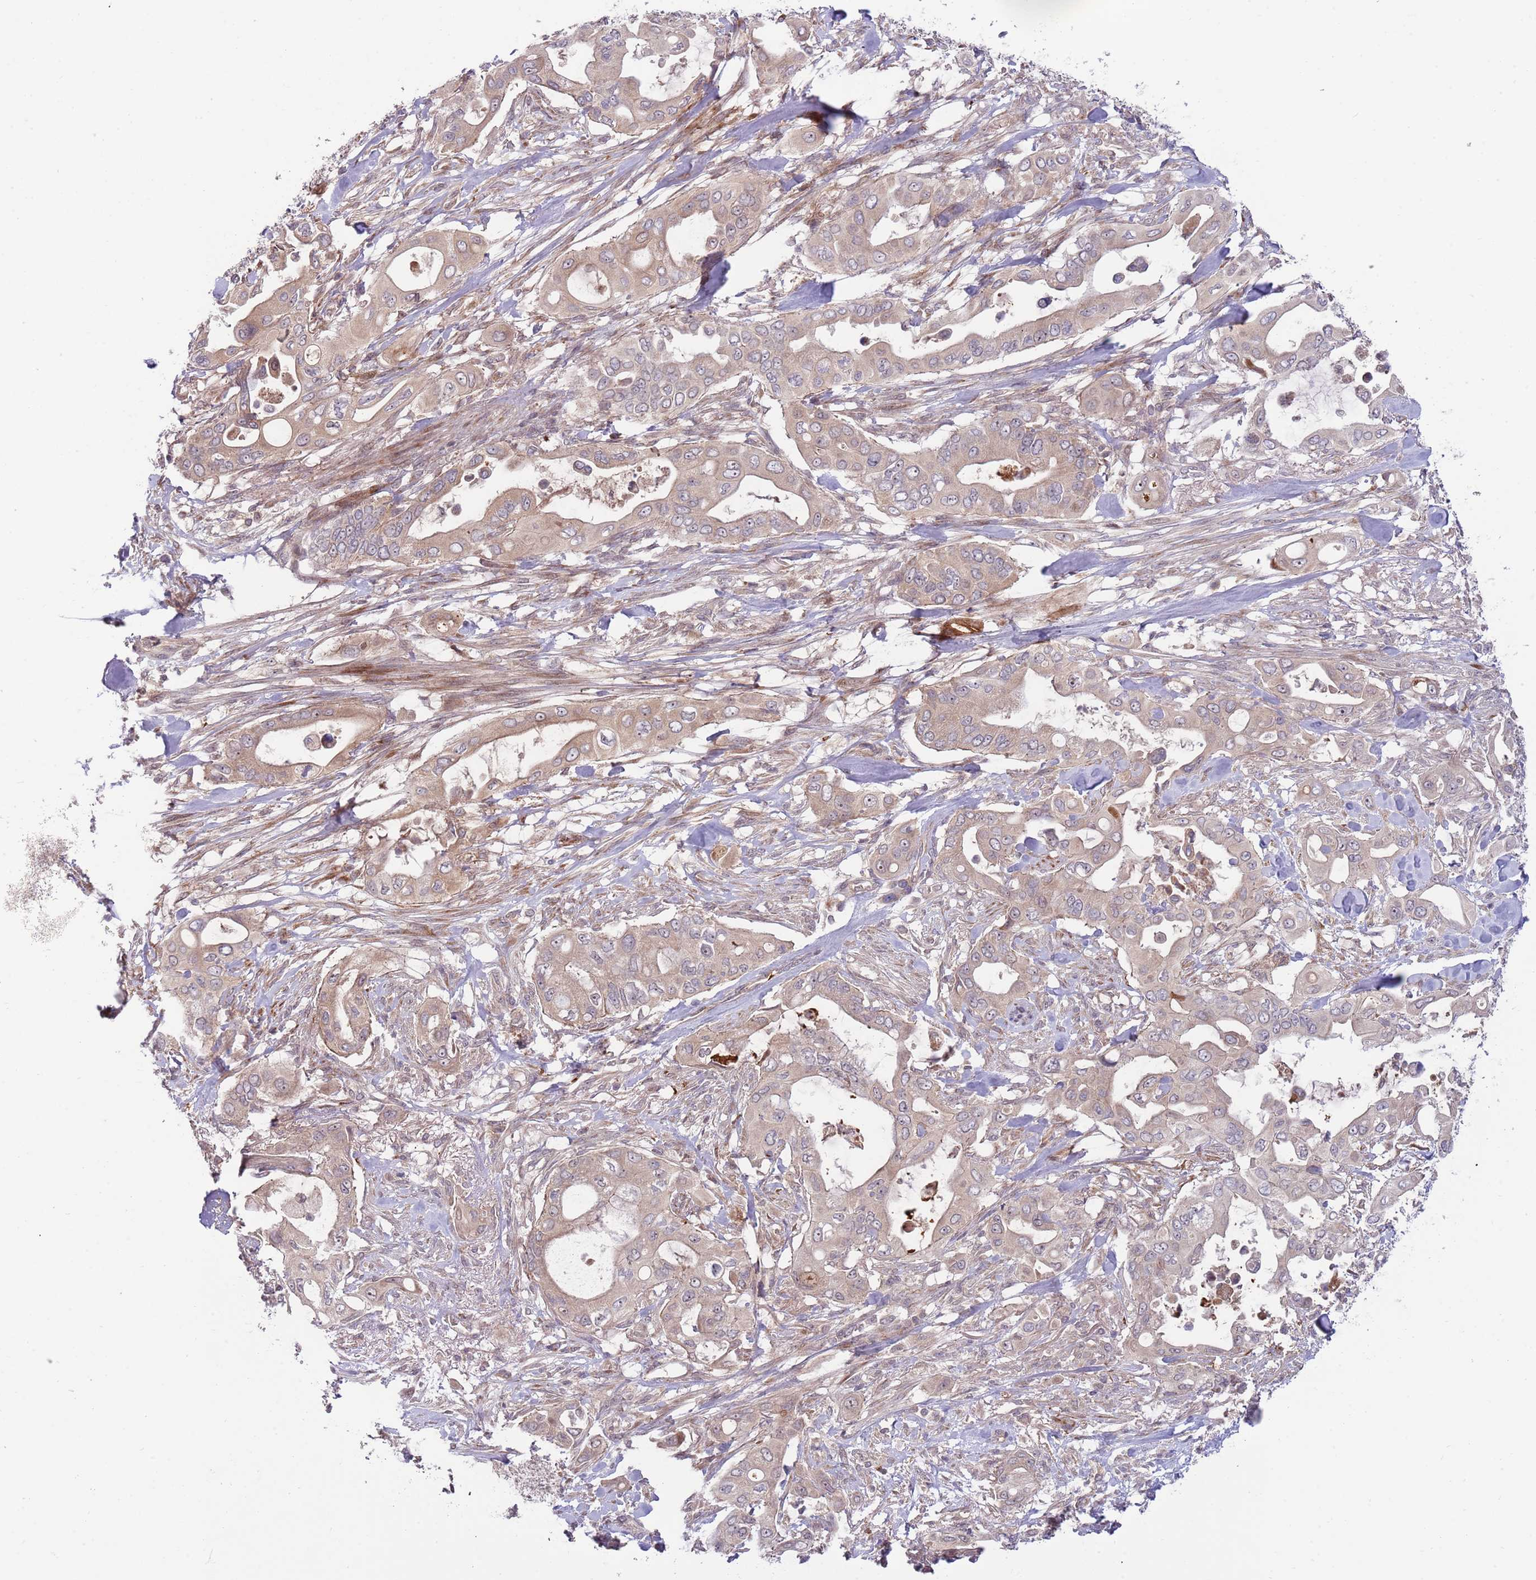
{"staining": {"intensity": "weak", "quantity": "25%-75%", "location": "cytoplasmic/membranous"}, "tissue": "pancreatic cancer", "cell_type": "Tumor cells", "image_type": "cancer", "snomed": [{"axis": "morphology", "description": "Adenocarcinoma, NOS"}, {"axis": "topography", "description": "Pancreas"}], "caption": "Pancreatic cancer was stained to show a protein in brown. There is low levels of weak cytoplasmic/membranous positivity in about 25%-75% of tumor cells.", "gene": "NT5DC4", "patient": {"sex": "male", "age": 57}}